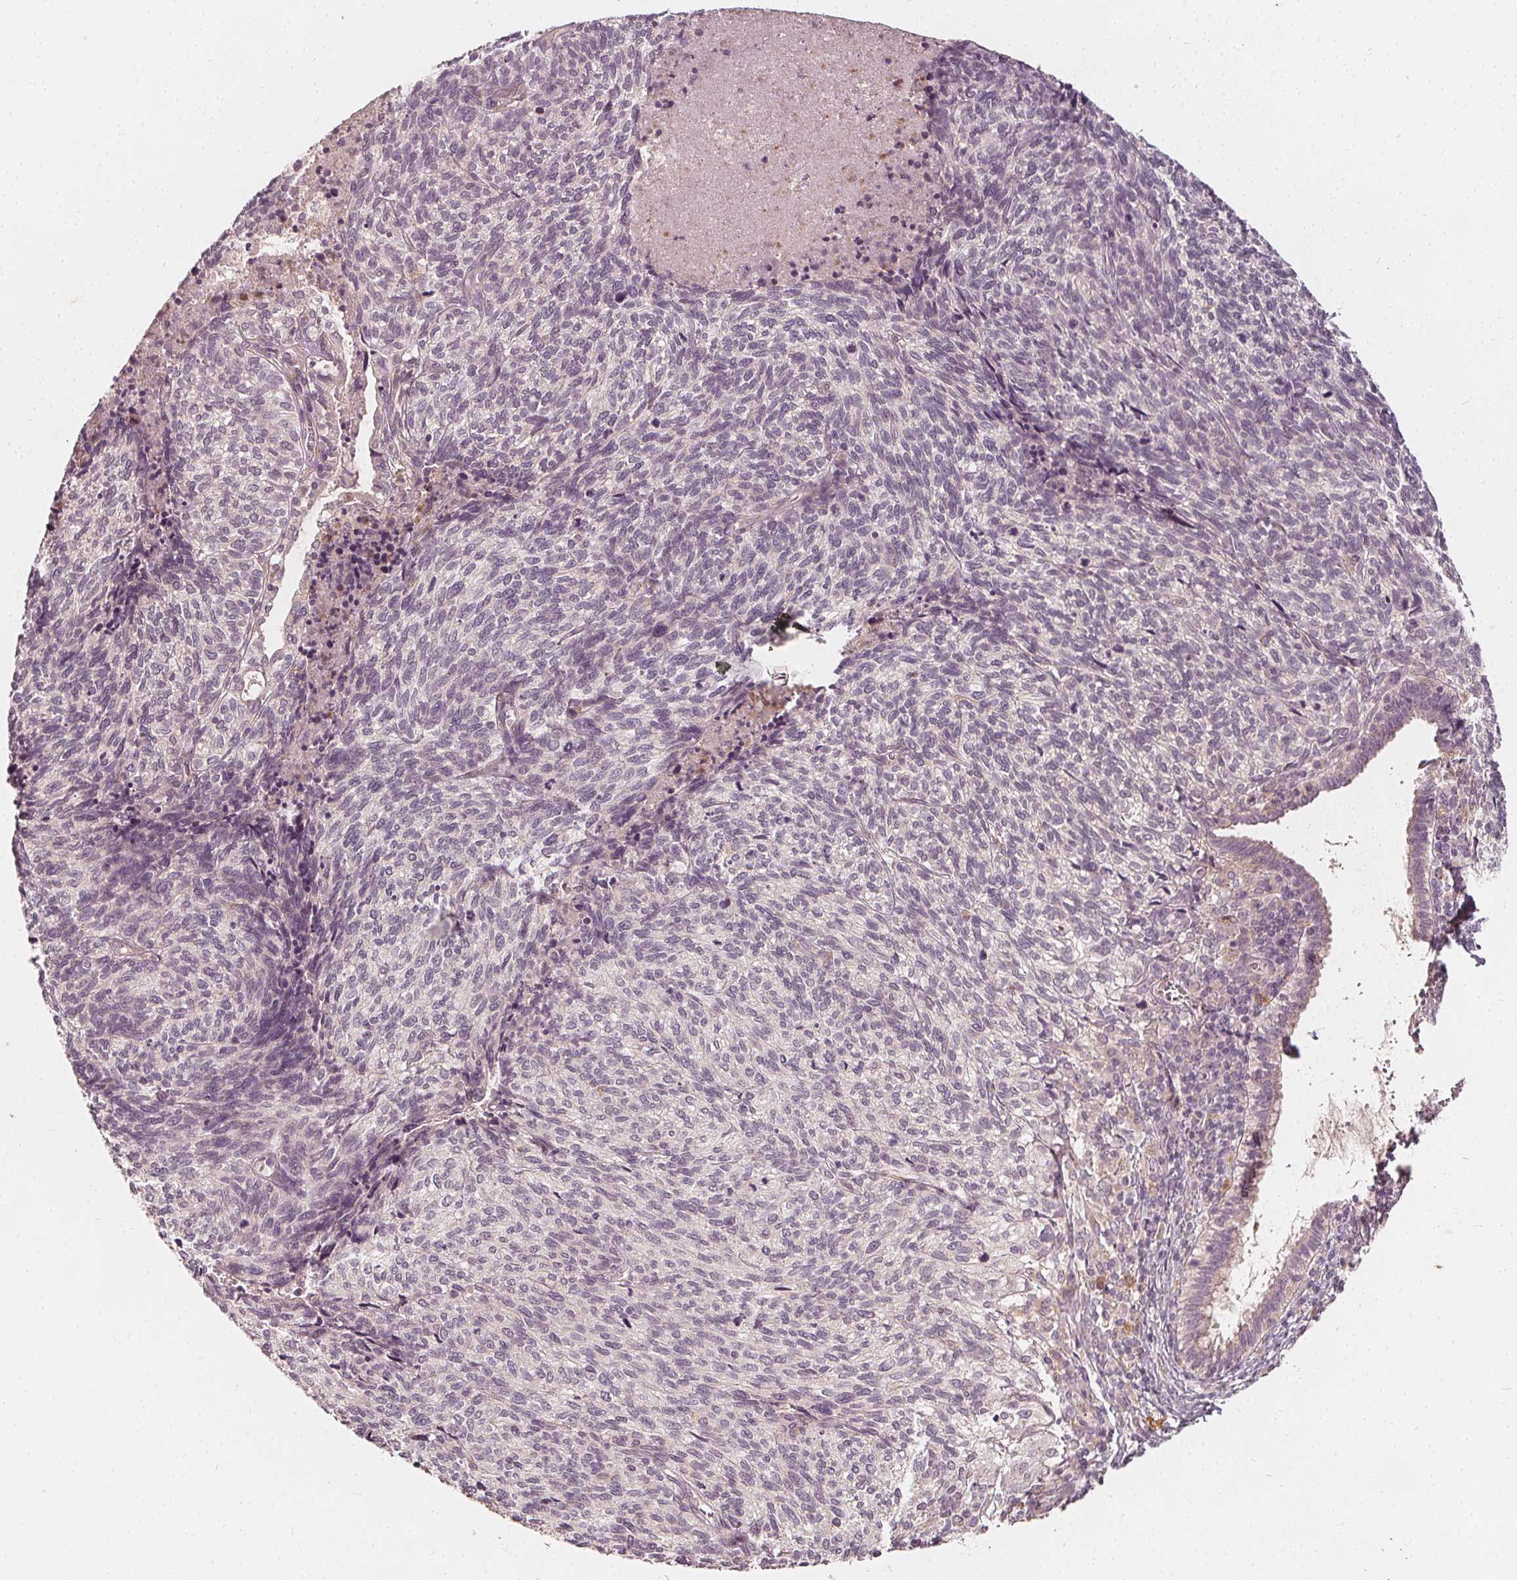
{"staining": {"intensity": "negative", "quantity": "none", "location": "none"}, "tissue": "cervical cancer", "cell_type": "Tumor cells", "image_type": "cancer", "snomed": [{"axis": "morphology", "description": "Squamous cell carcinoma, NOS"}, {"axis": "topography", "description": "Cervix"}], "caption": "Tumor cells are negative for brown protein staining in cervical cancer.", "gene": "NPC1L1", "patient": {"sex": "female", "age": 45}}